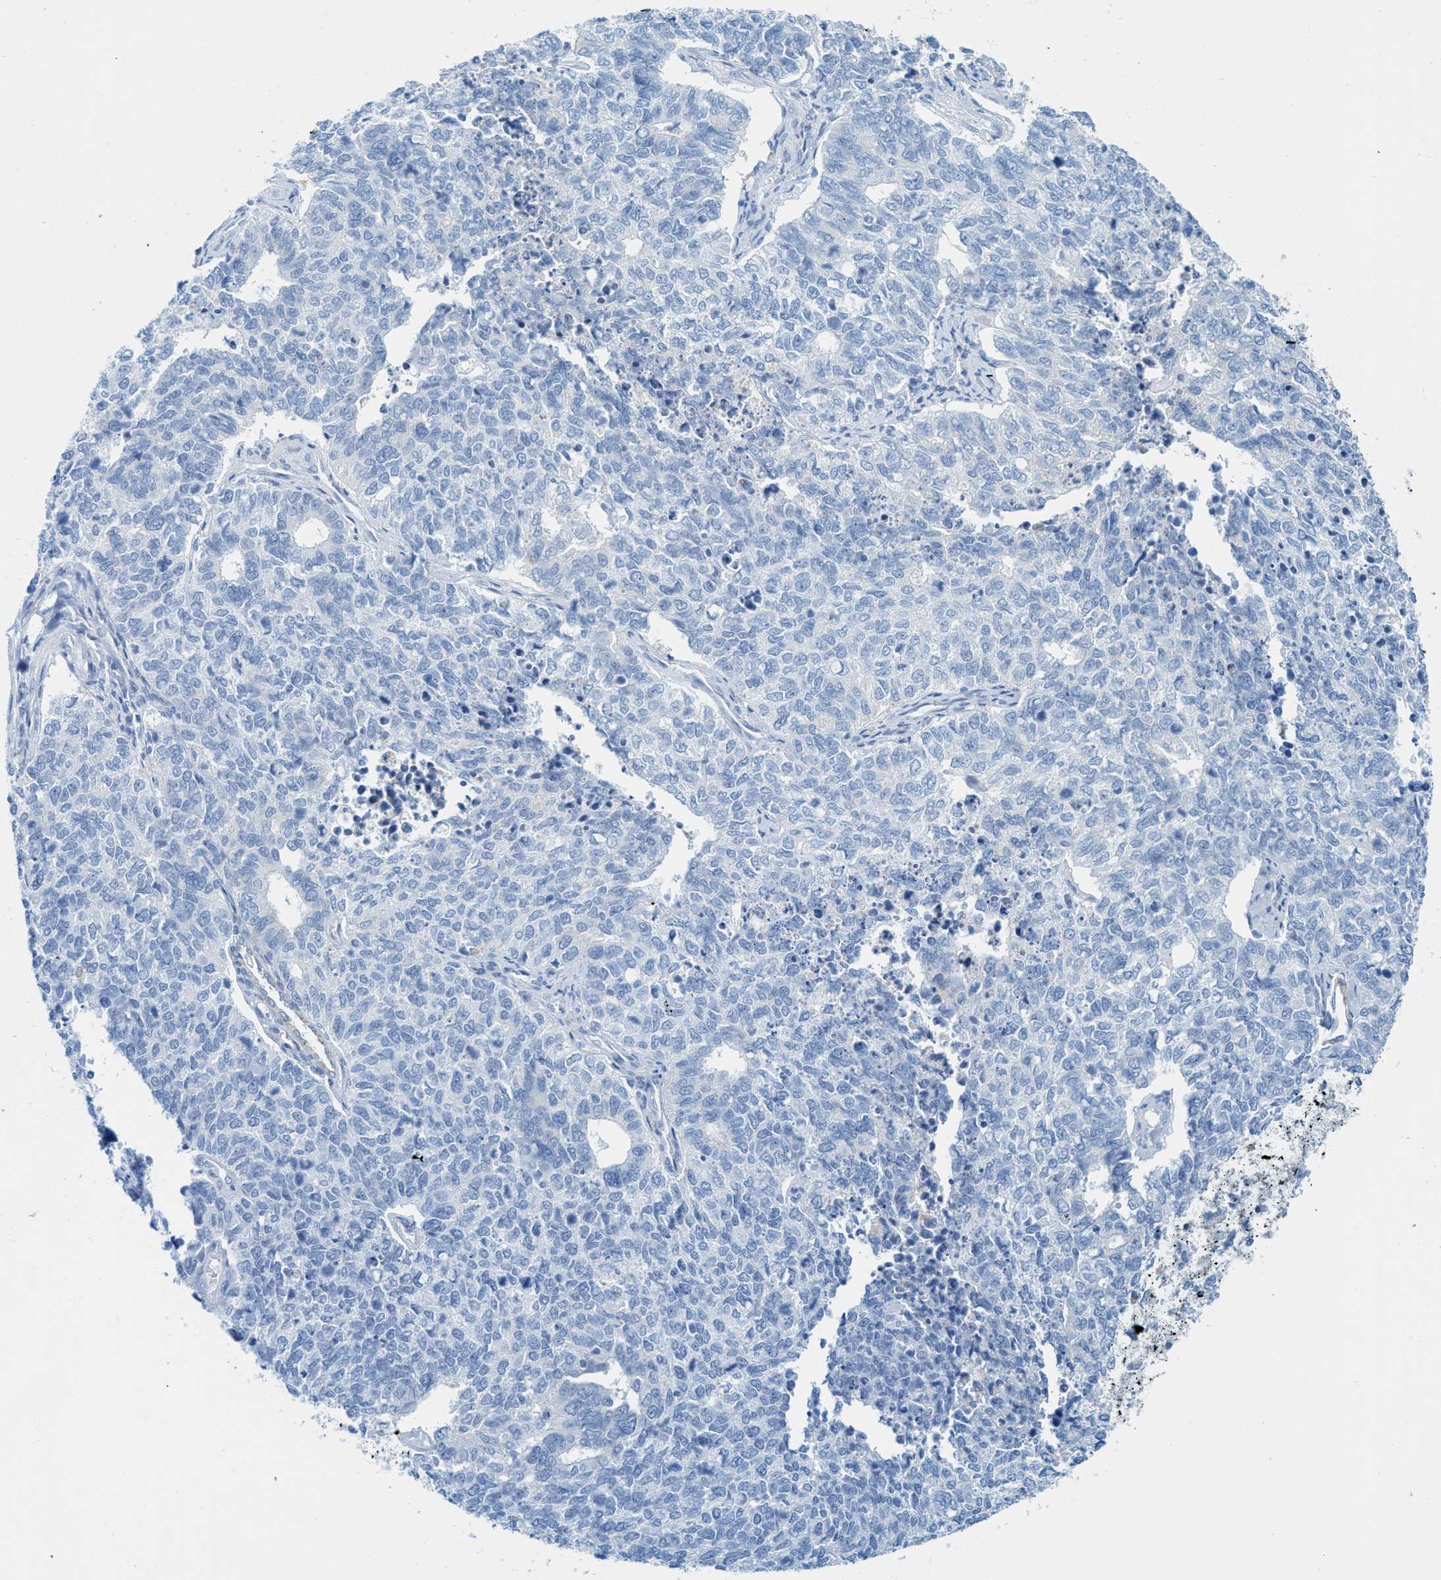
{"staining": {"intensity": "negative", "quantity": "none", "location": "none"}, "tissue": "cervical cancer", "cell_type": "Tumor cells", "image_type": "cancer", "snomed": [{"axis": "morphology", "description": "Squamous cell carcinoma, NOS"}, {"axis": "topography", "description": "Cervix"}], "caption": "Cervical cancer was stained to show a protein in brown. There is no significant staining in tumor cells.", "gene": "C21orf62", "patient": {"sex": "female", "age": 63}}